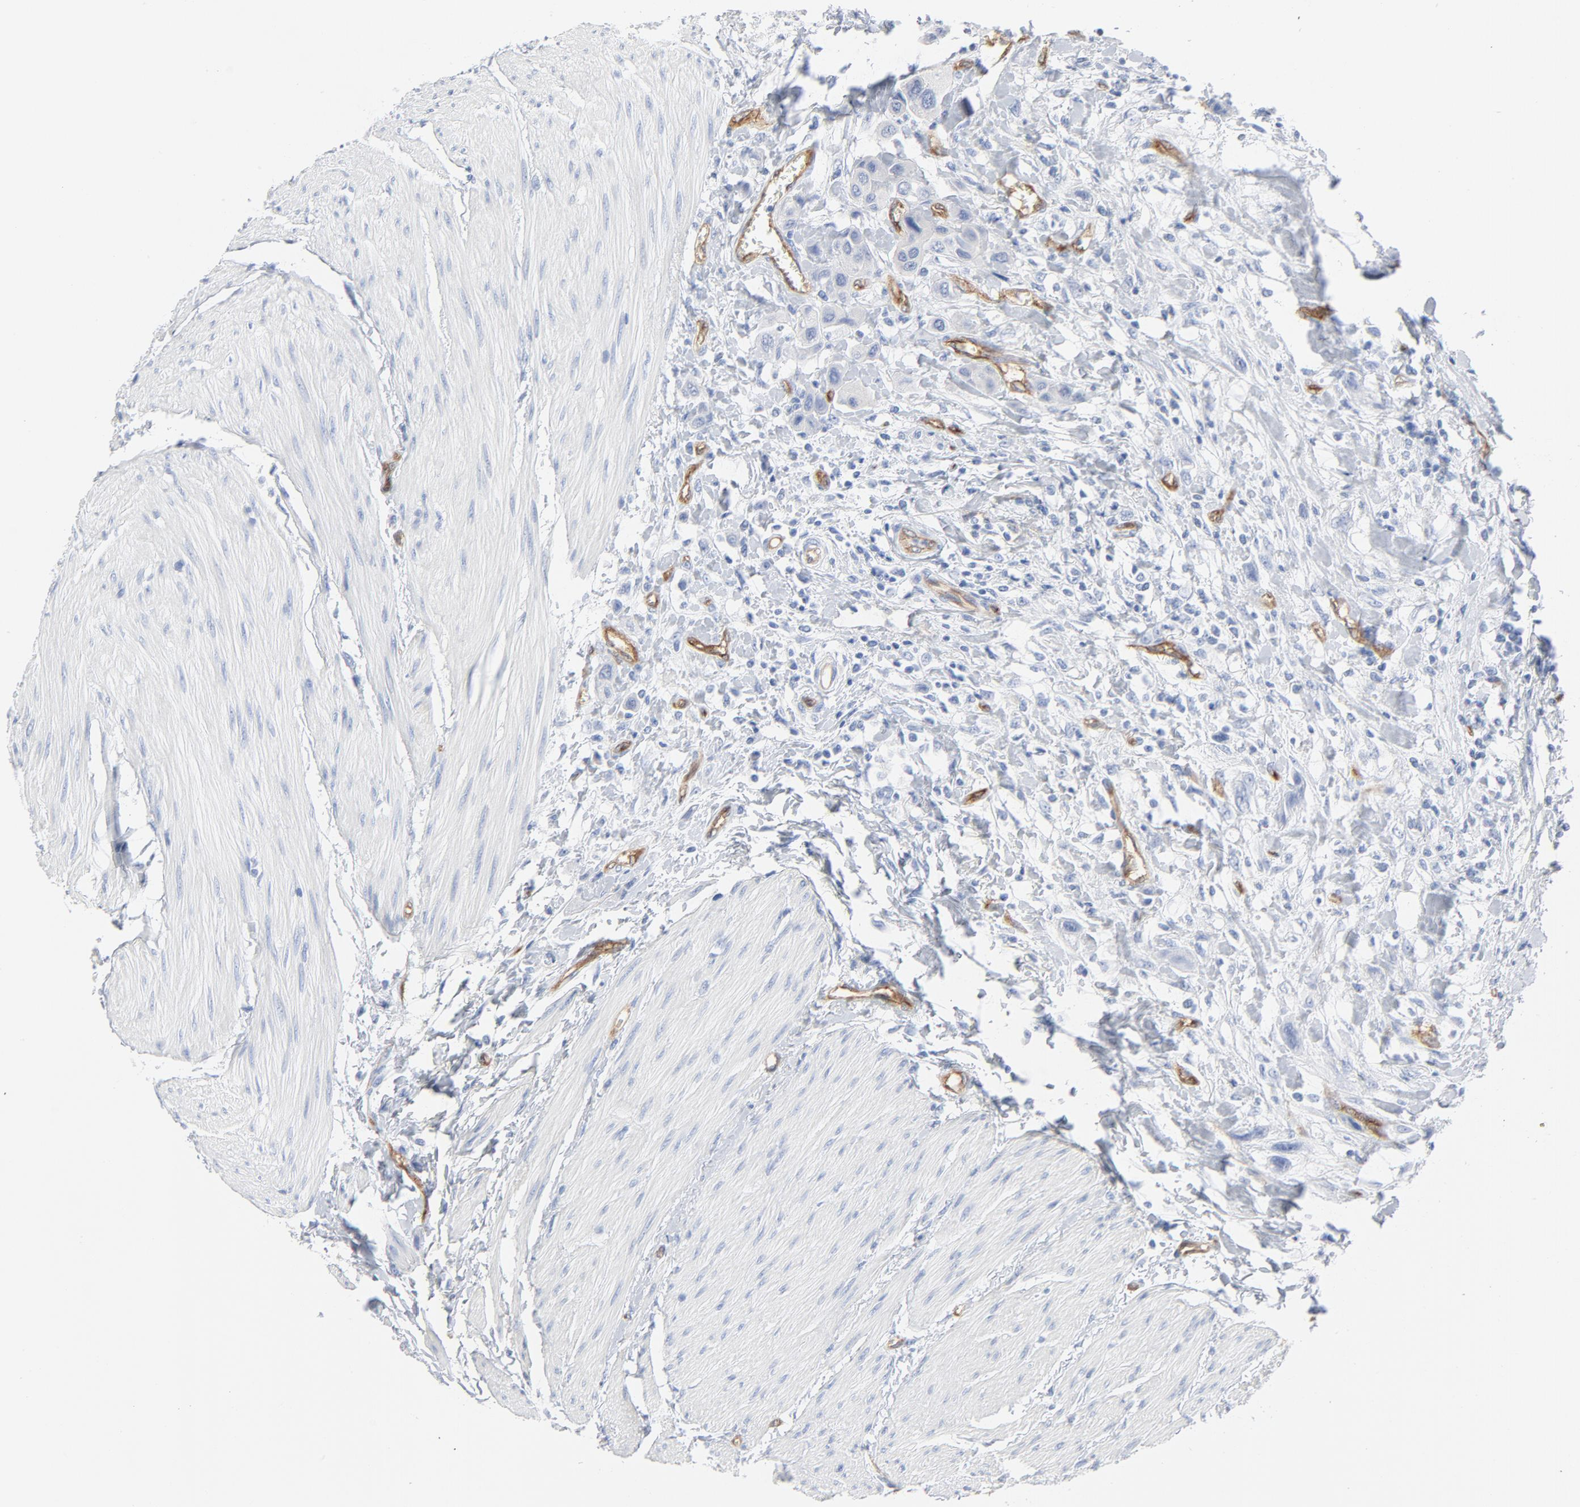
{"staining": {"intensity": "negative", "quantity": "none", "location": "none"}, "tissue": "urothelial cancer", "cell_type": "Tumor cells", "image_type": "cancer", "snomed": [{"axis": "morphology", "description": "Urothelial carcinoma, High grade"}, {"axis": "topography", "description": "Urinary bladder"}], "caption": "Human urothelial carcinoma (high-grade) stained for a protein using immunohistochemistry shows no staining in tumor cells.", "gene": "SHANK3", "patient": {"sex": "male", "age": 50}}